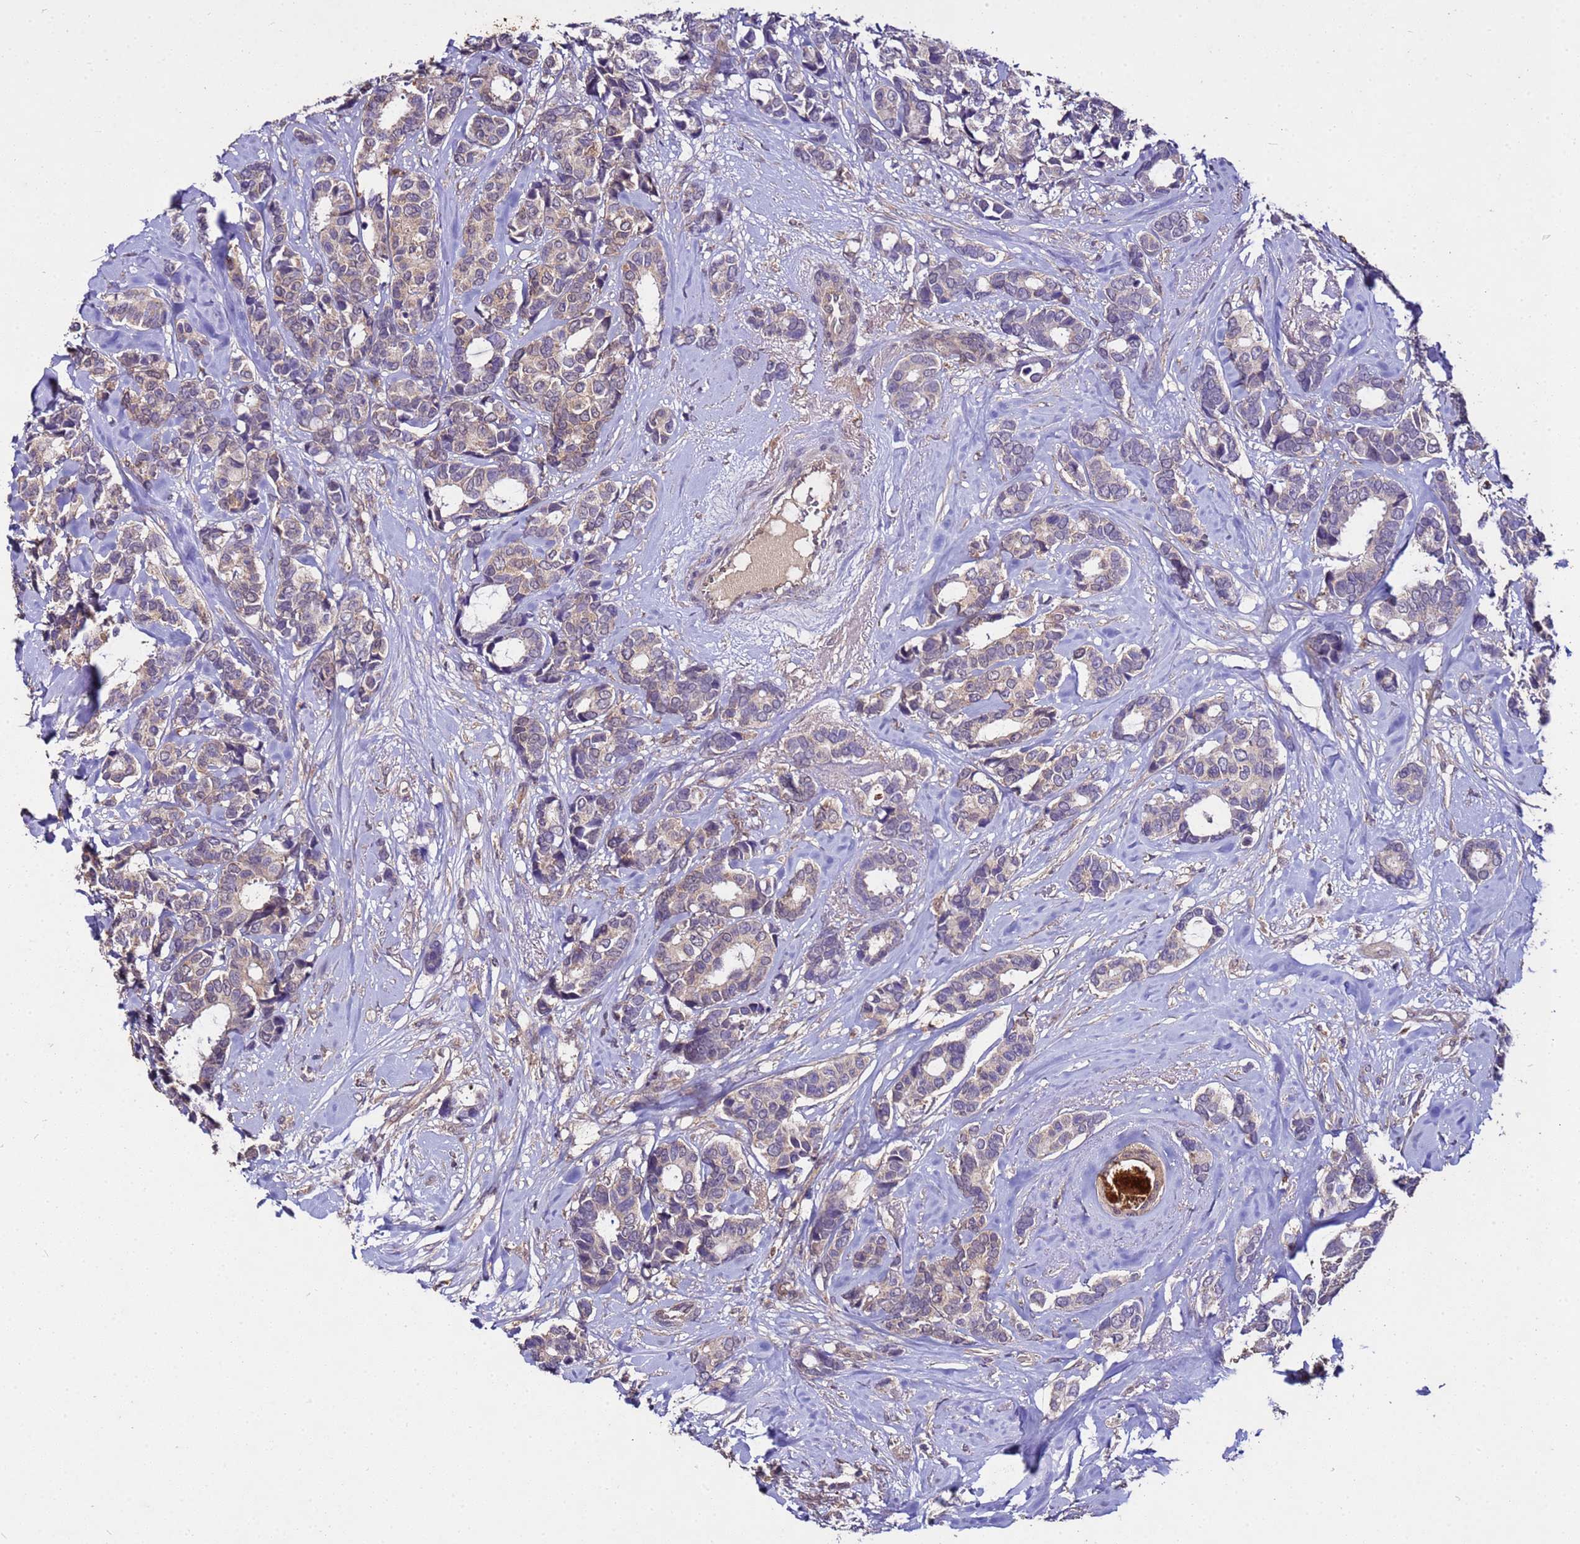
{"staining": {"intensity": "weak", "quantity": "<25%", "location": "cytoplasmic/membranous"}, "tissue": "breast cancer", "cell_type": "Tumor cells", "image_type": "cancer", "snomed": [{"axis": "morphology", "description": "Duct carcinoma"}, {"axis": "topography", "description": "Breast"}], "caption": "Protein analysis of invasive ductal carcinoma (breast) exhibits no significant positivity in tumor cells.", "gene": "GSPT2", "patient": {"sex": "female", "age": 87}}